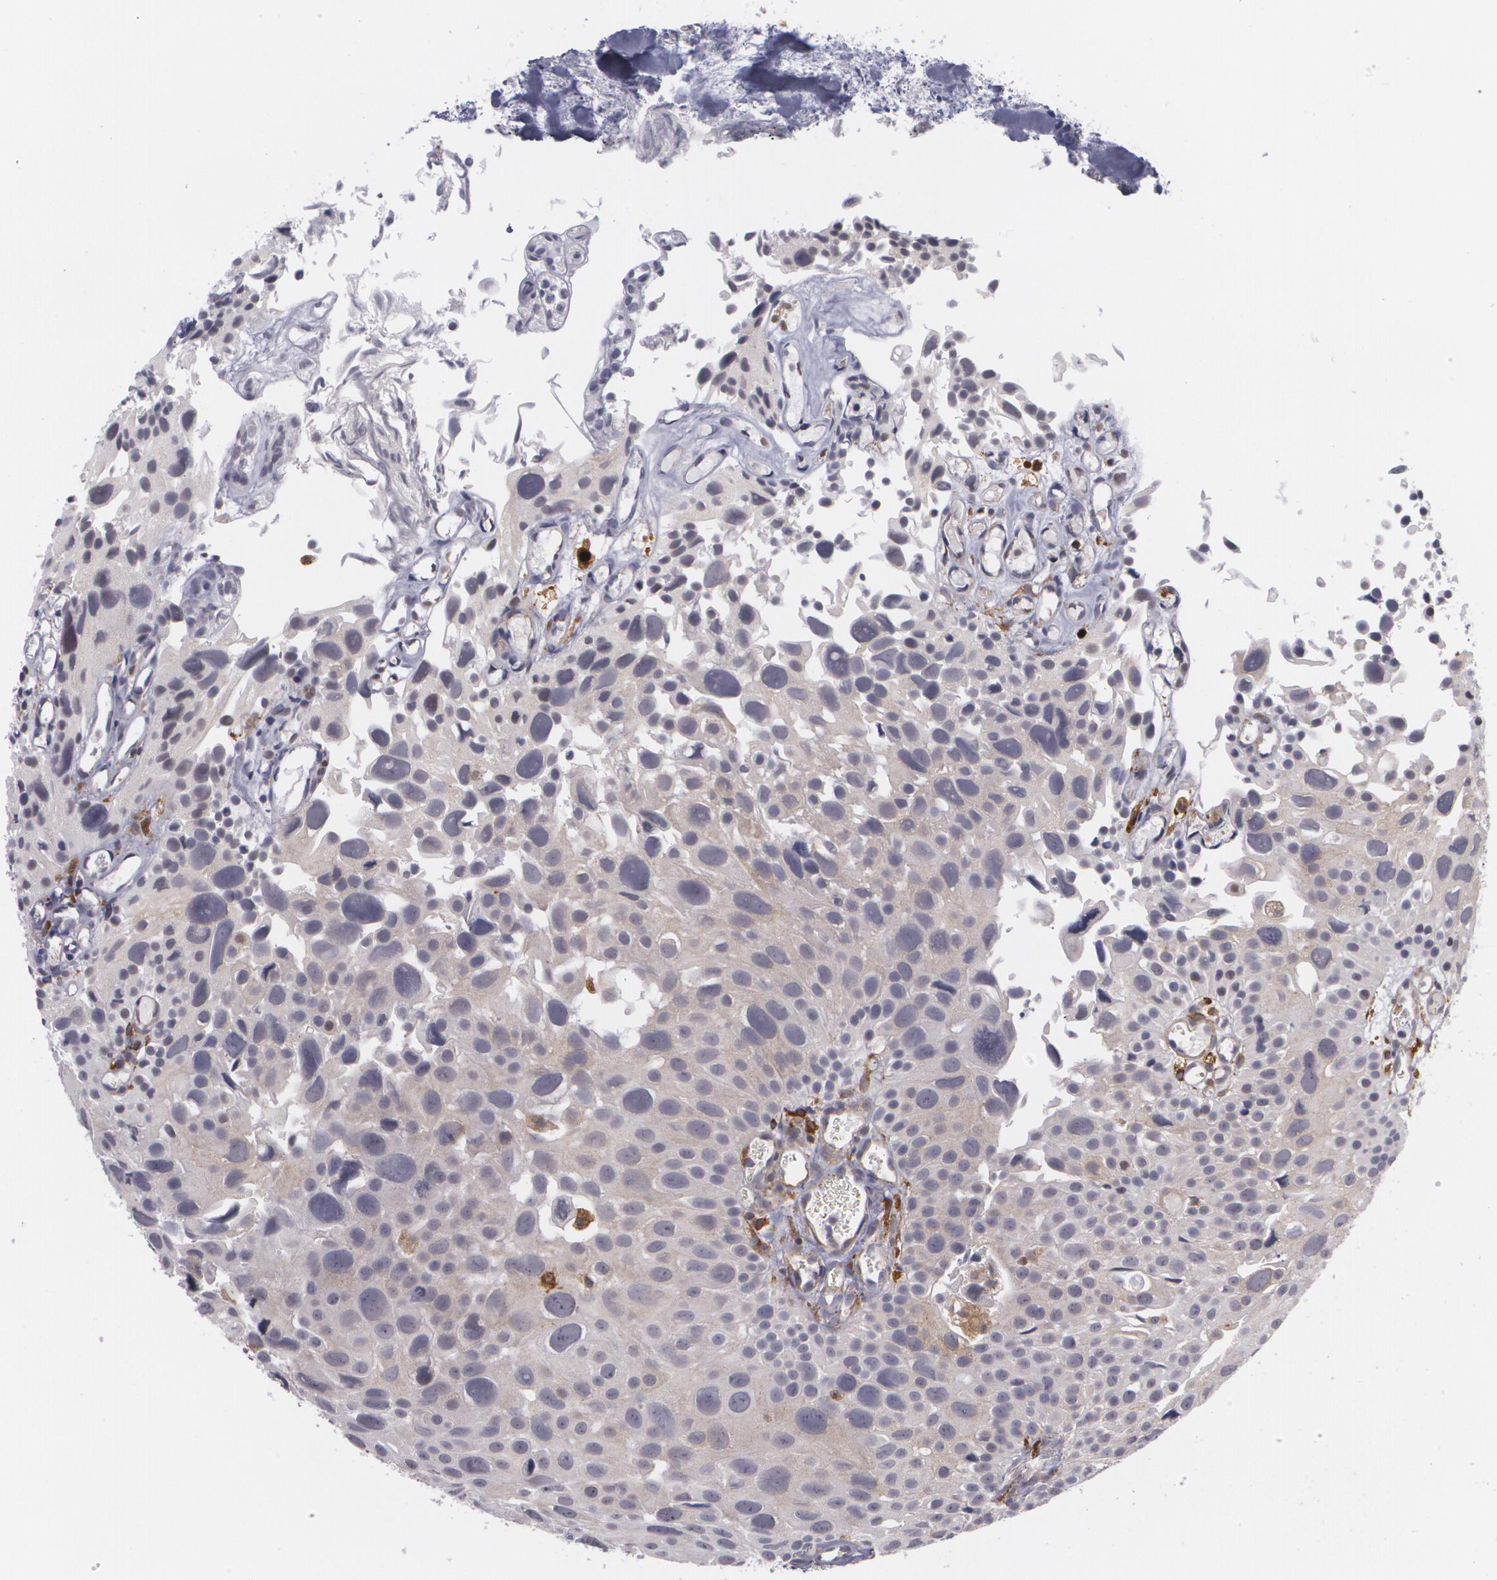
{"staining": {"intensity": "weak", "quantity": "<25%", "location": "cytoplasmic/membranous"}, "tissue": "urothelial cancer", "cell_type": "Tumor cells", "image_type": "cancer", "snomed": [{"axis": "morphology", "description": "Urothelial carcinoma, High grade"}, {"axis": "topography", "description": "Urinary bladder"}], "caption": "IHC histopathology image of neoplastic tissue: human urothelial cancer stained with DAB displays no significant protein expression in tumor cells.", "gene": "BIN1", "patient": {"sex": "female", "age": 78}}